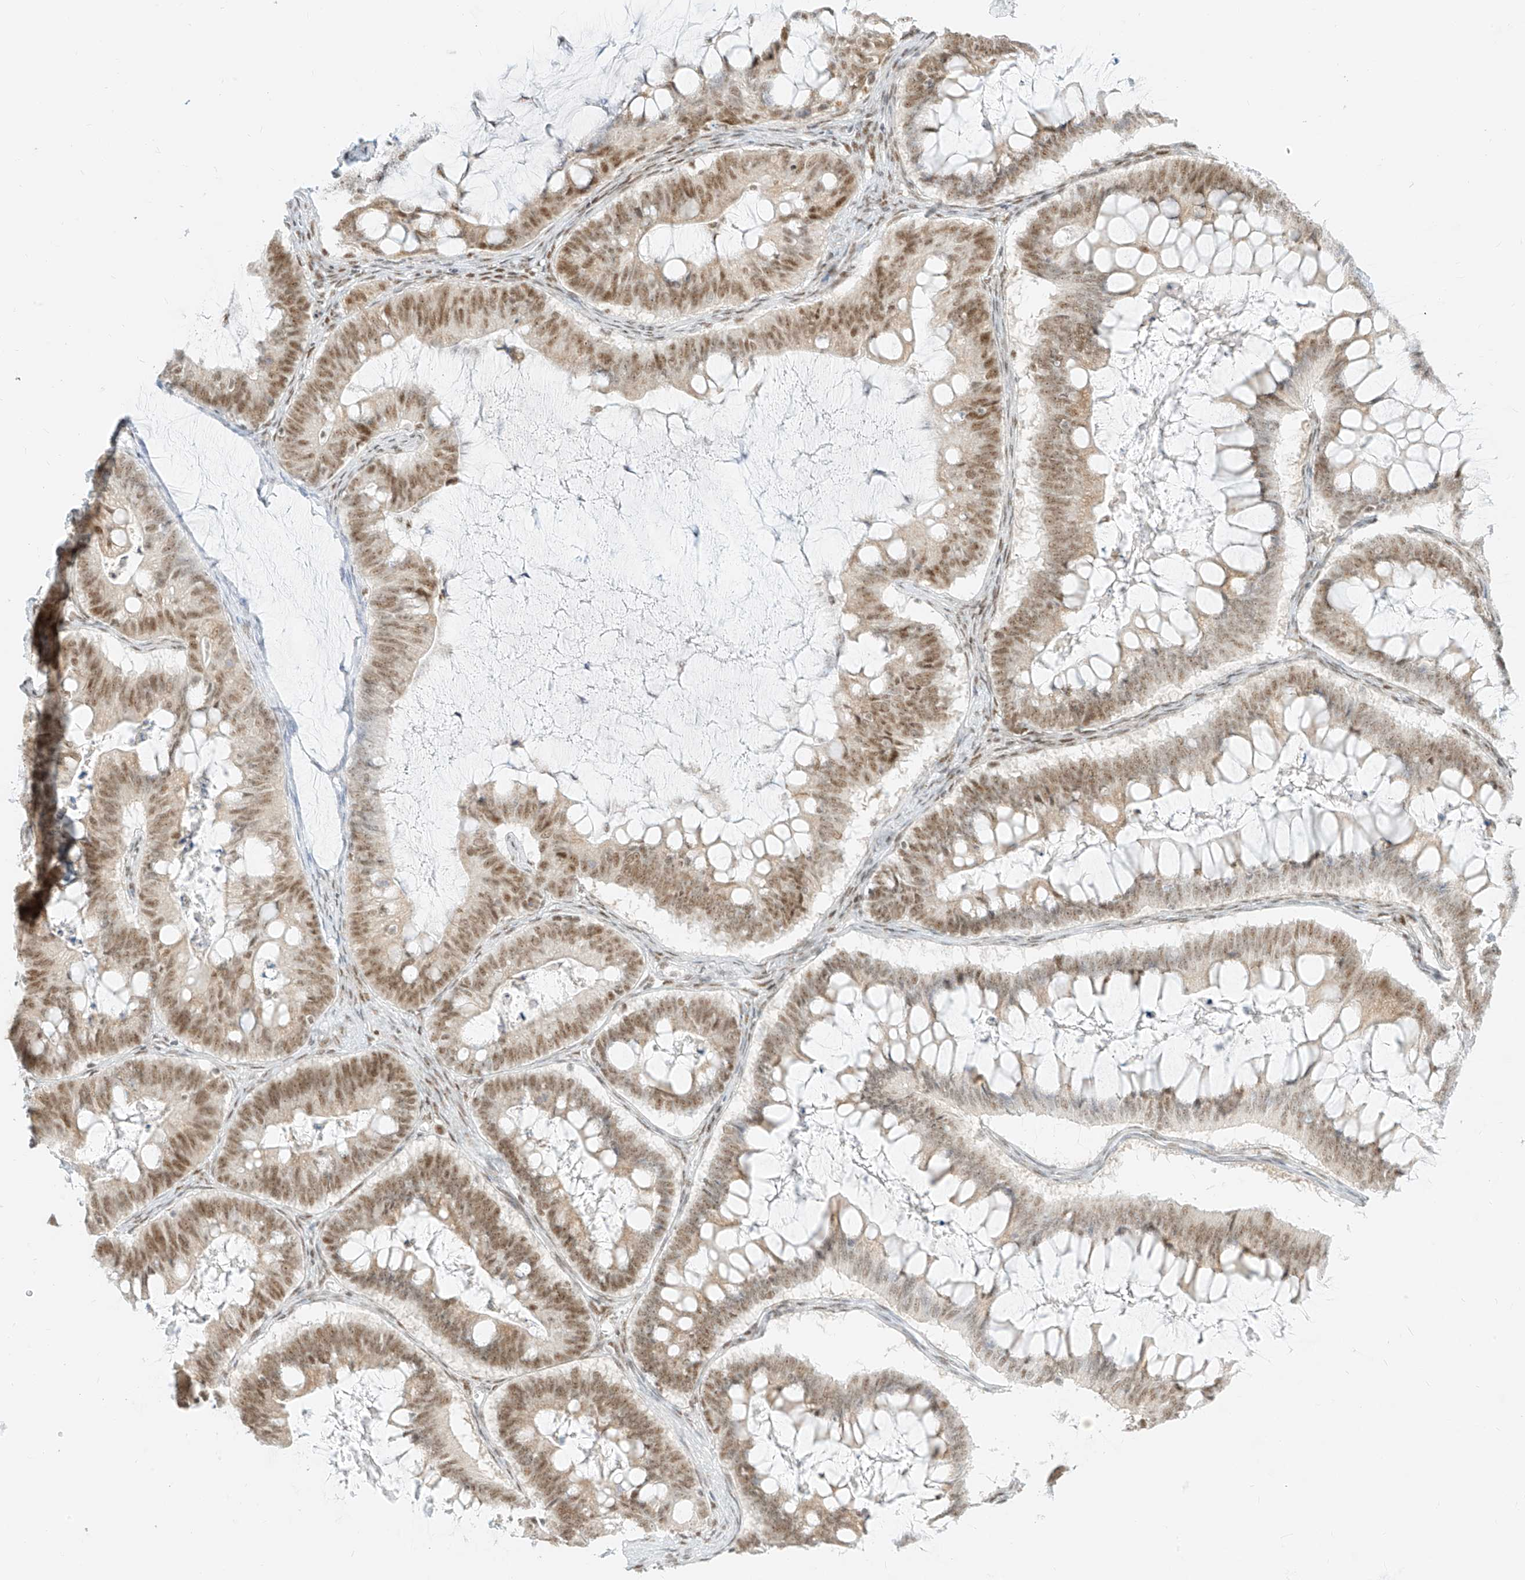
{"staining": {"intensity": "moderate", "quantity": ">75%", "location": "nuclear"}, "tissue": "ovarian cancer", "cell_type": "Tumor cells", "image_type": "cancer", "snomed": [{"axis": "morphology", "description": "Cystadenocarcinoma, mucinous, NOS"}, {"axis": "topography", "description": "Ovary"}], "caption": "Approximately >75% of tumor cells in ovarian mucinous cystadenocarcinoma exhibit moderate nuclear protein positivity as visualized by brown immunohistochemical staining.", "gene": "SUPT5H", "patient": {"sex": "female", "age": 61}}